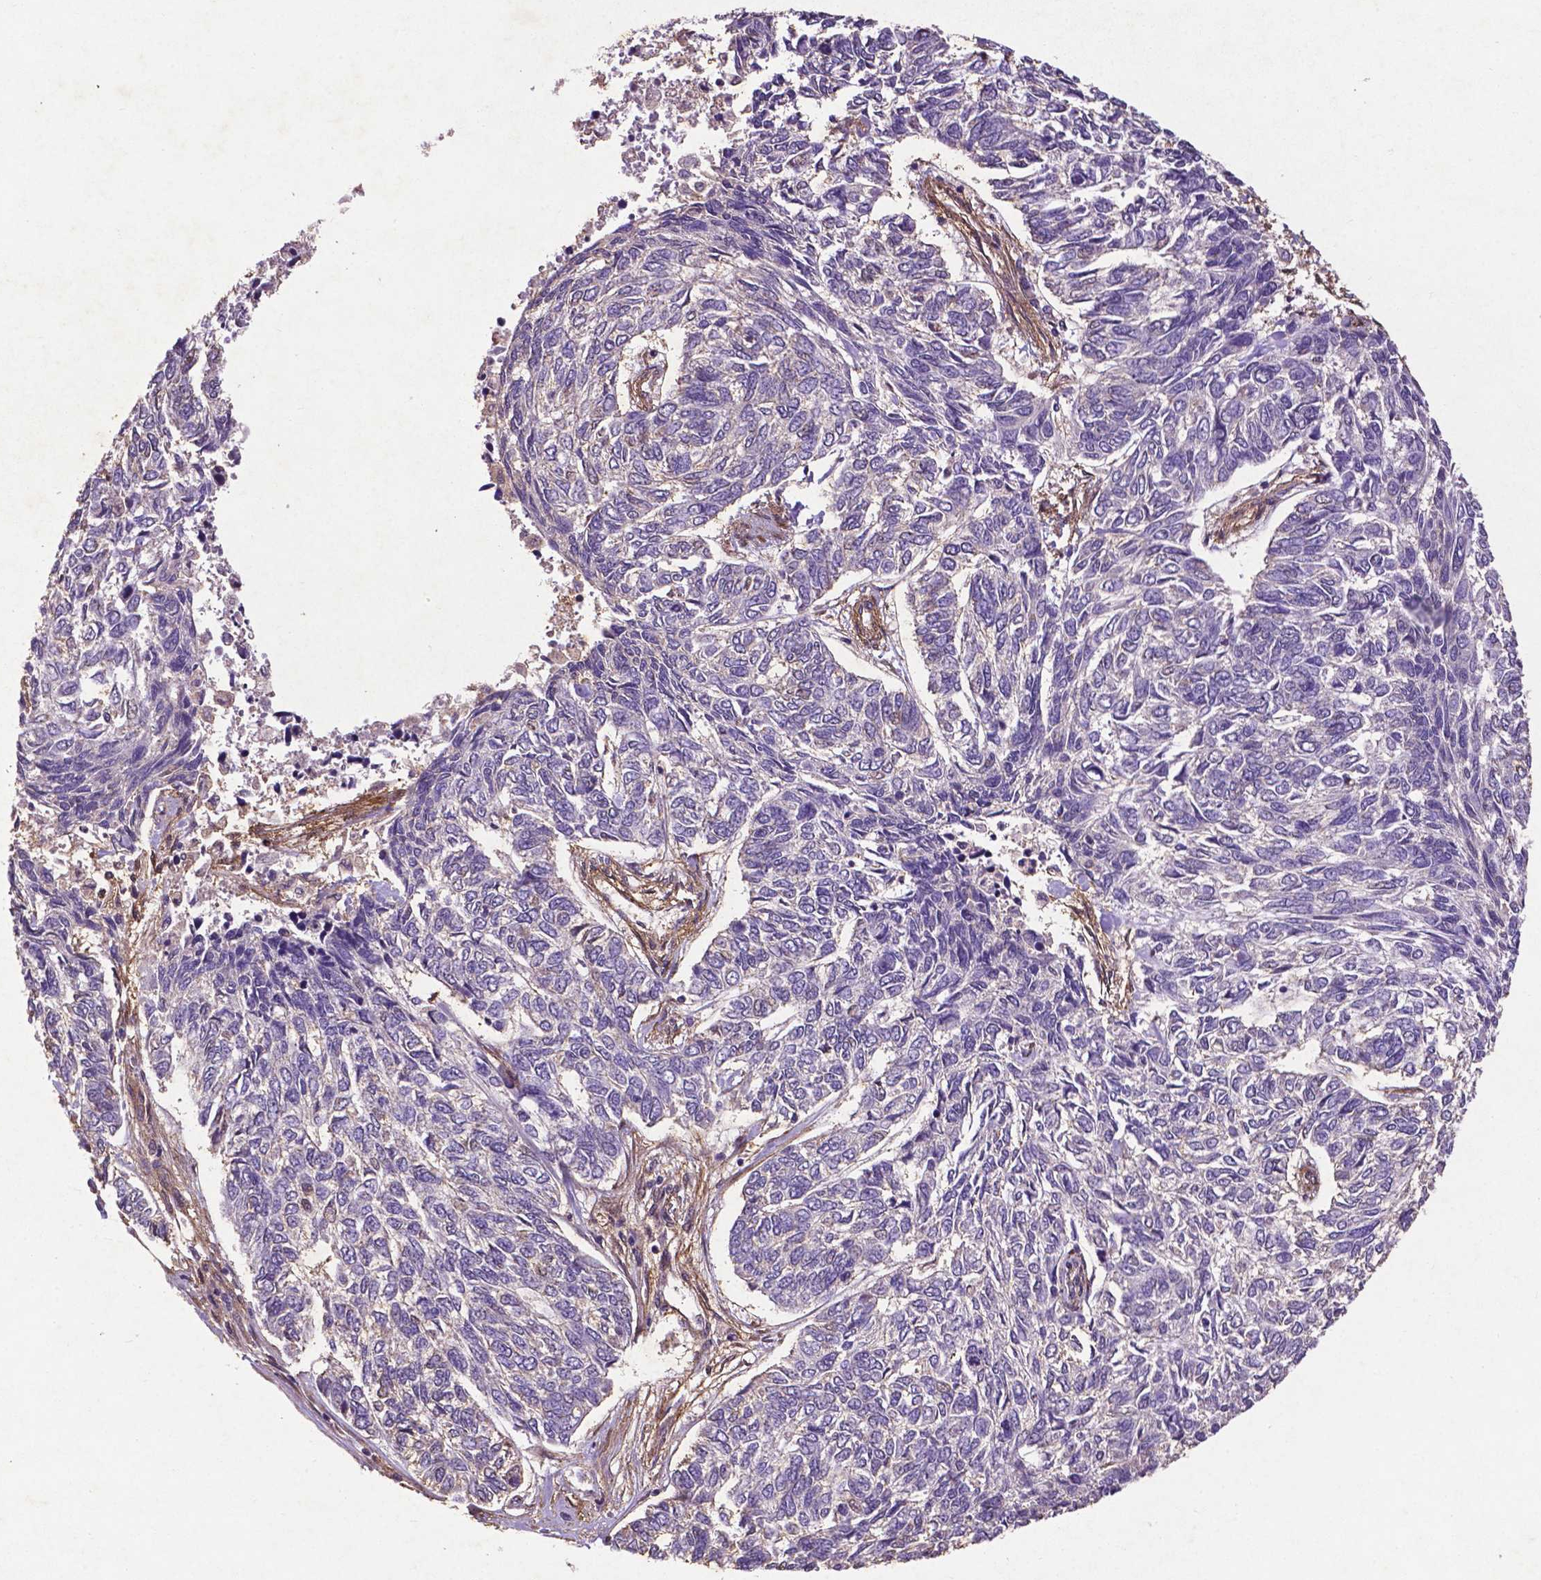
{"staining": {"intensity": "negative", "quantity": "none", "location": "none"}, "tissue": "skin cancer", "cell_type": "Tumor cells", "image_type": "cancer", "snomed": [{"axis": "morphology", "description": "Basal cell carcinoma"}, {"axis": "topography", "description": "Skin"}], "caption": "Tumor cells are negative for brown protein staining in skin basal cell carcinoma.", "gene": "RRAS", "patient": {"sex": "female", "age": 65}}